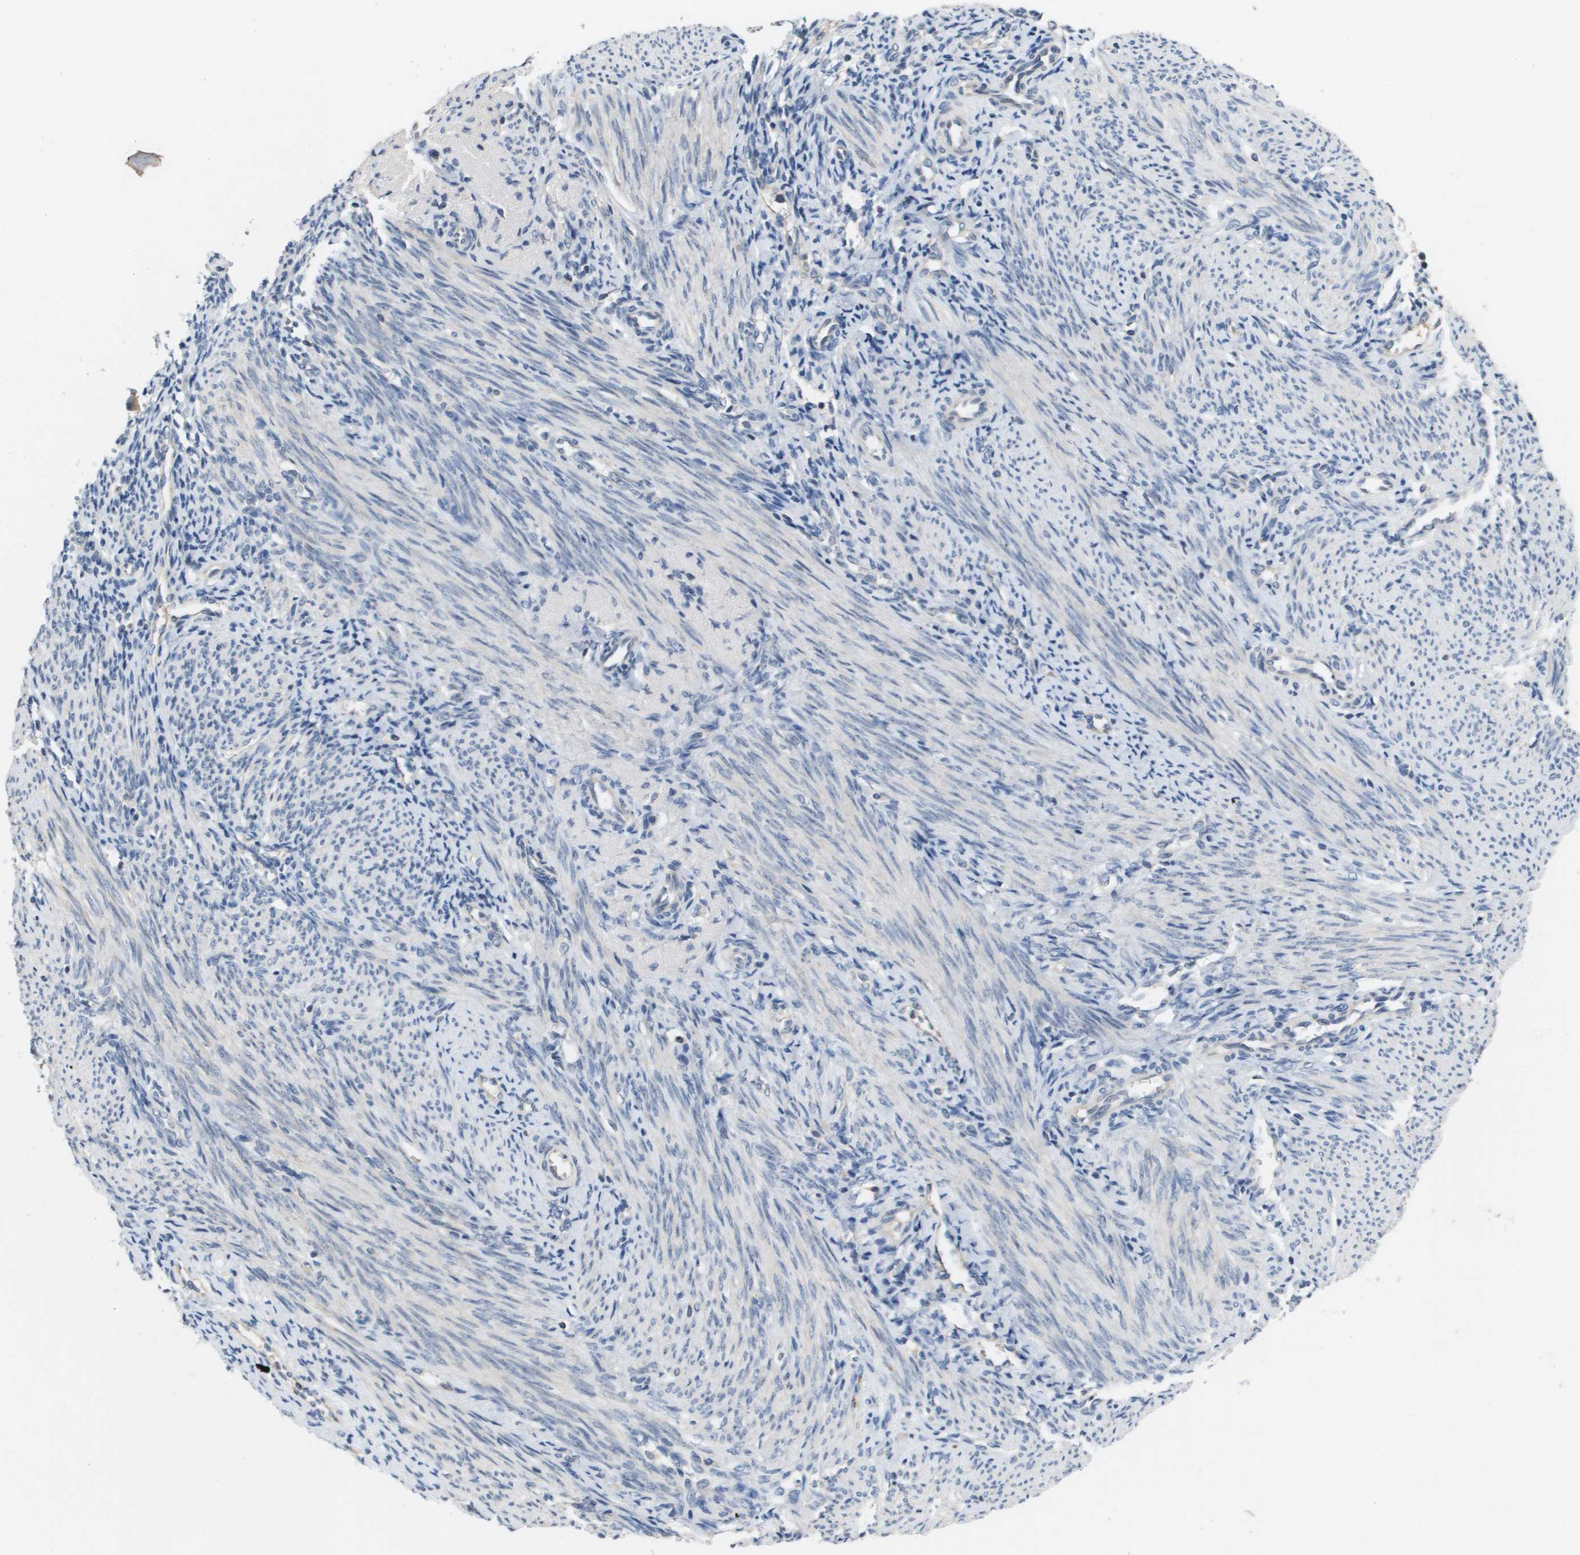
{"staining": {"intensity": "weak", "quantity": "<25%", "location": "cytoplasmic/membranous"}, "tissue": "endometrium", "cell_type": "Cells in endometrial stroma", "image_type": "normal", "snomed": [{"axis": "morphology", "description": "Normal tissue, NOS"}, {"axis": "topography", "description": "Uterus"}, {"axis": "topography", "description": "Endometrium"}], "caption": "Unremarkable endometrium was stained to show a protein in brown. There is no significant staining in cells in endometrial stroma. (DAB (3,3'-diaminobenzidine) immunohistochemistry (IHC) visualized using brightfield microscopy, high magnification).", "gene": "CAPN11", "patient": {"sex": "female", "age": 33}}